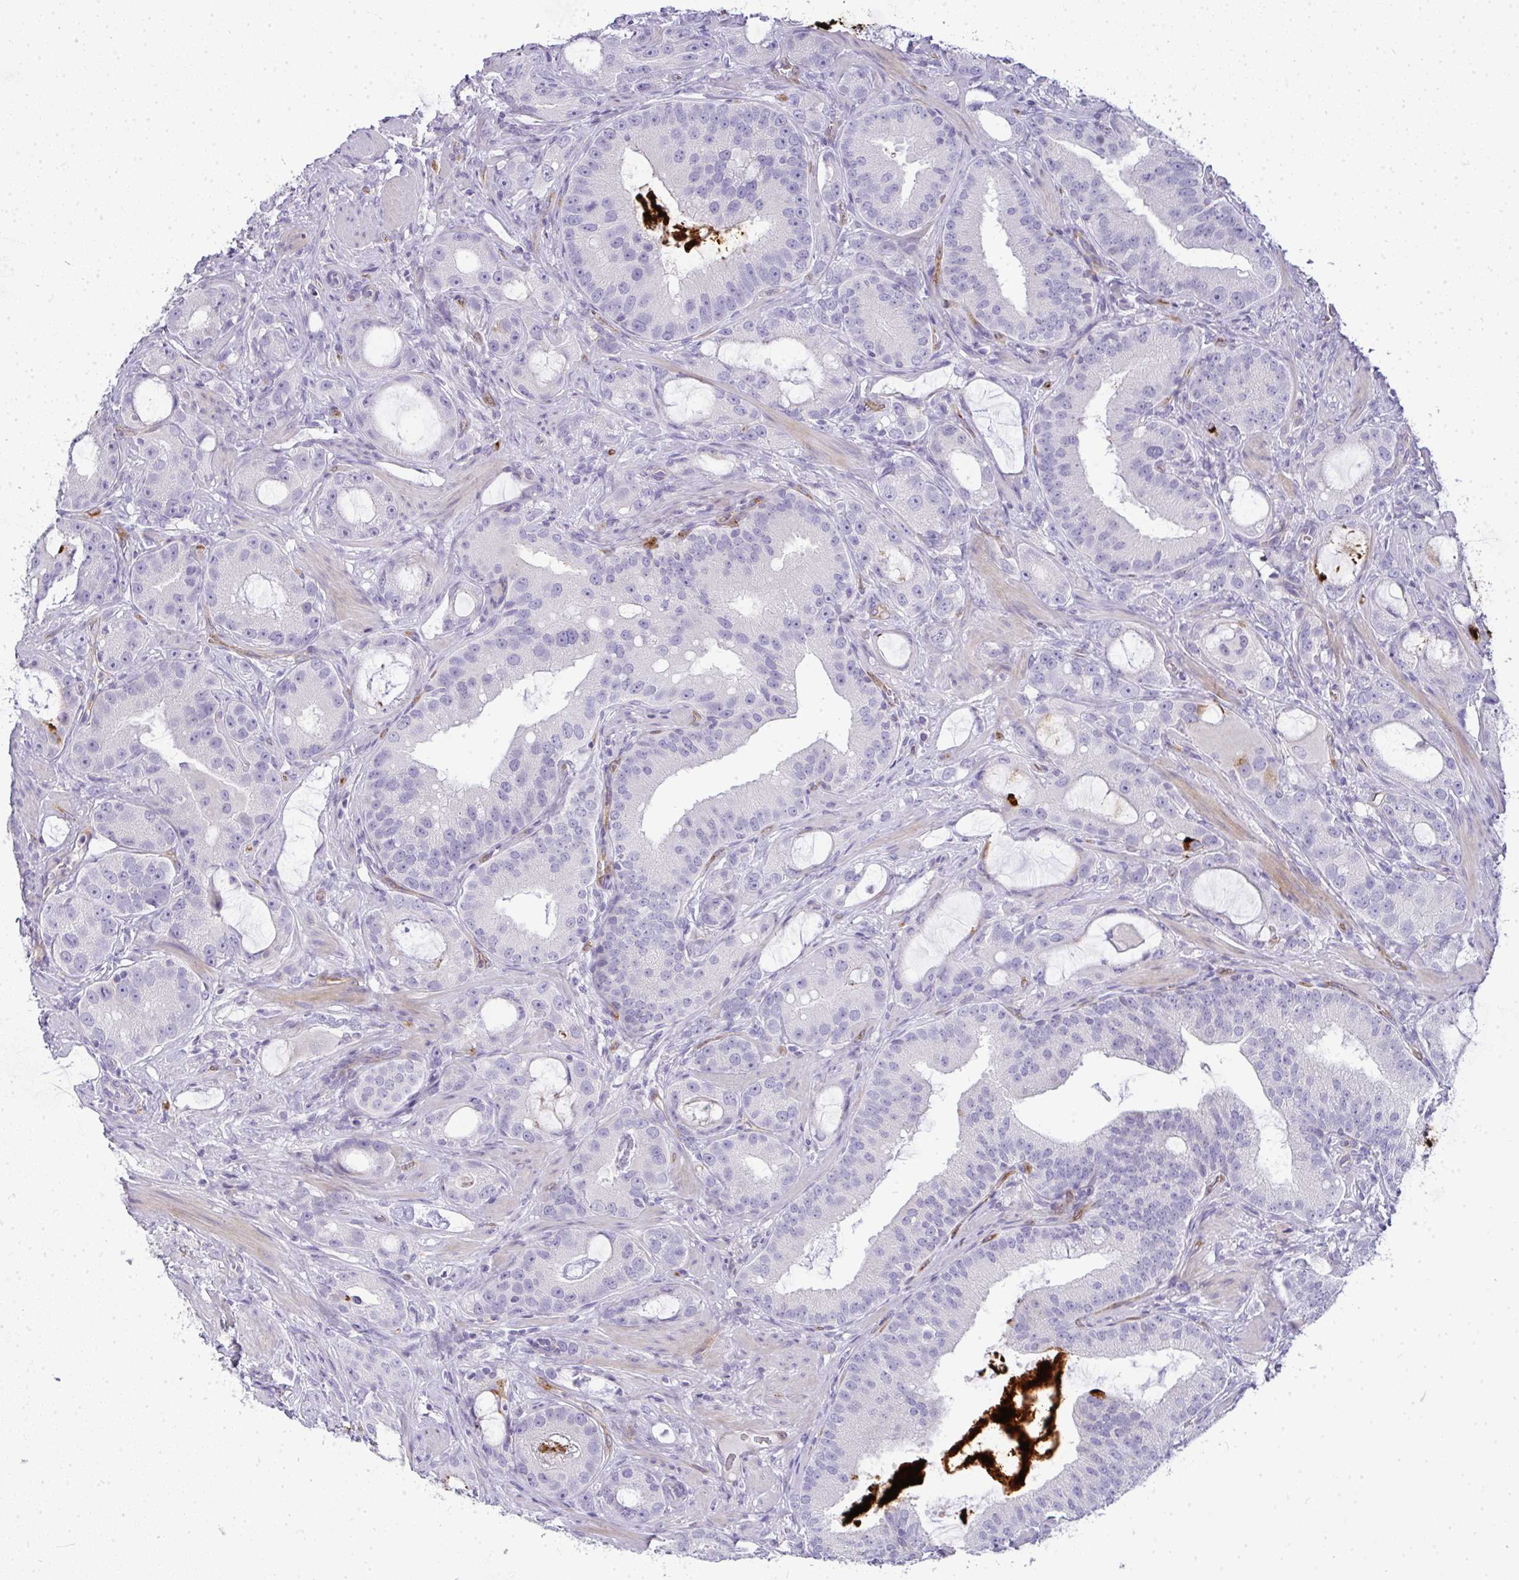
{"staining": {"intensity": "negative", "quantity": "none", "location": "none"}, "tissue": "prostate cancer", "cell_type": "Tumor cells", "image_type": "cancer", "snomed": [{"axis": "morphology", "description": "Adenocarcinoma, High grade"}, {"axis": "topography", "description": "Prostate"}], "caption": "IHC photomicrograph of neoplastic tissue: prostate cancer (high-grade adenocarcinoma) stained with DAB reveals no significant protein expression in tumor cells.", "gene": "LIPE", "patient": {"sex": "male", "age": 65}}